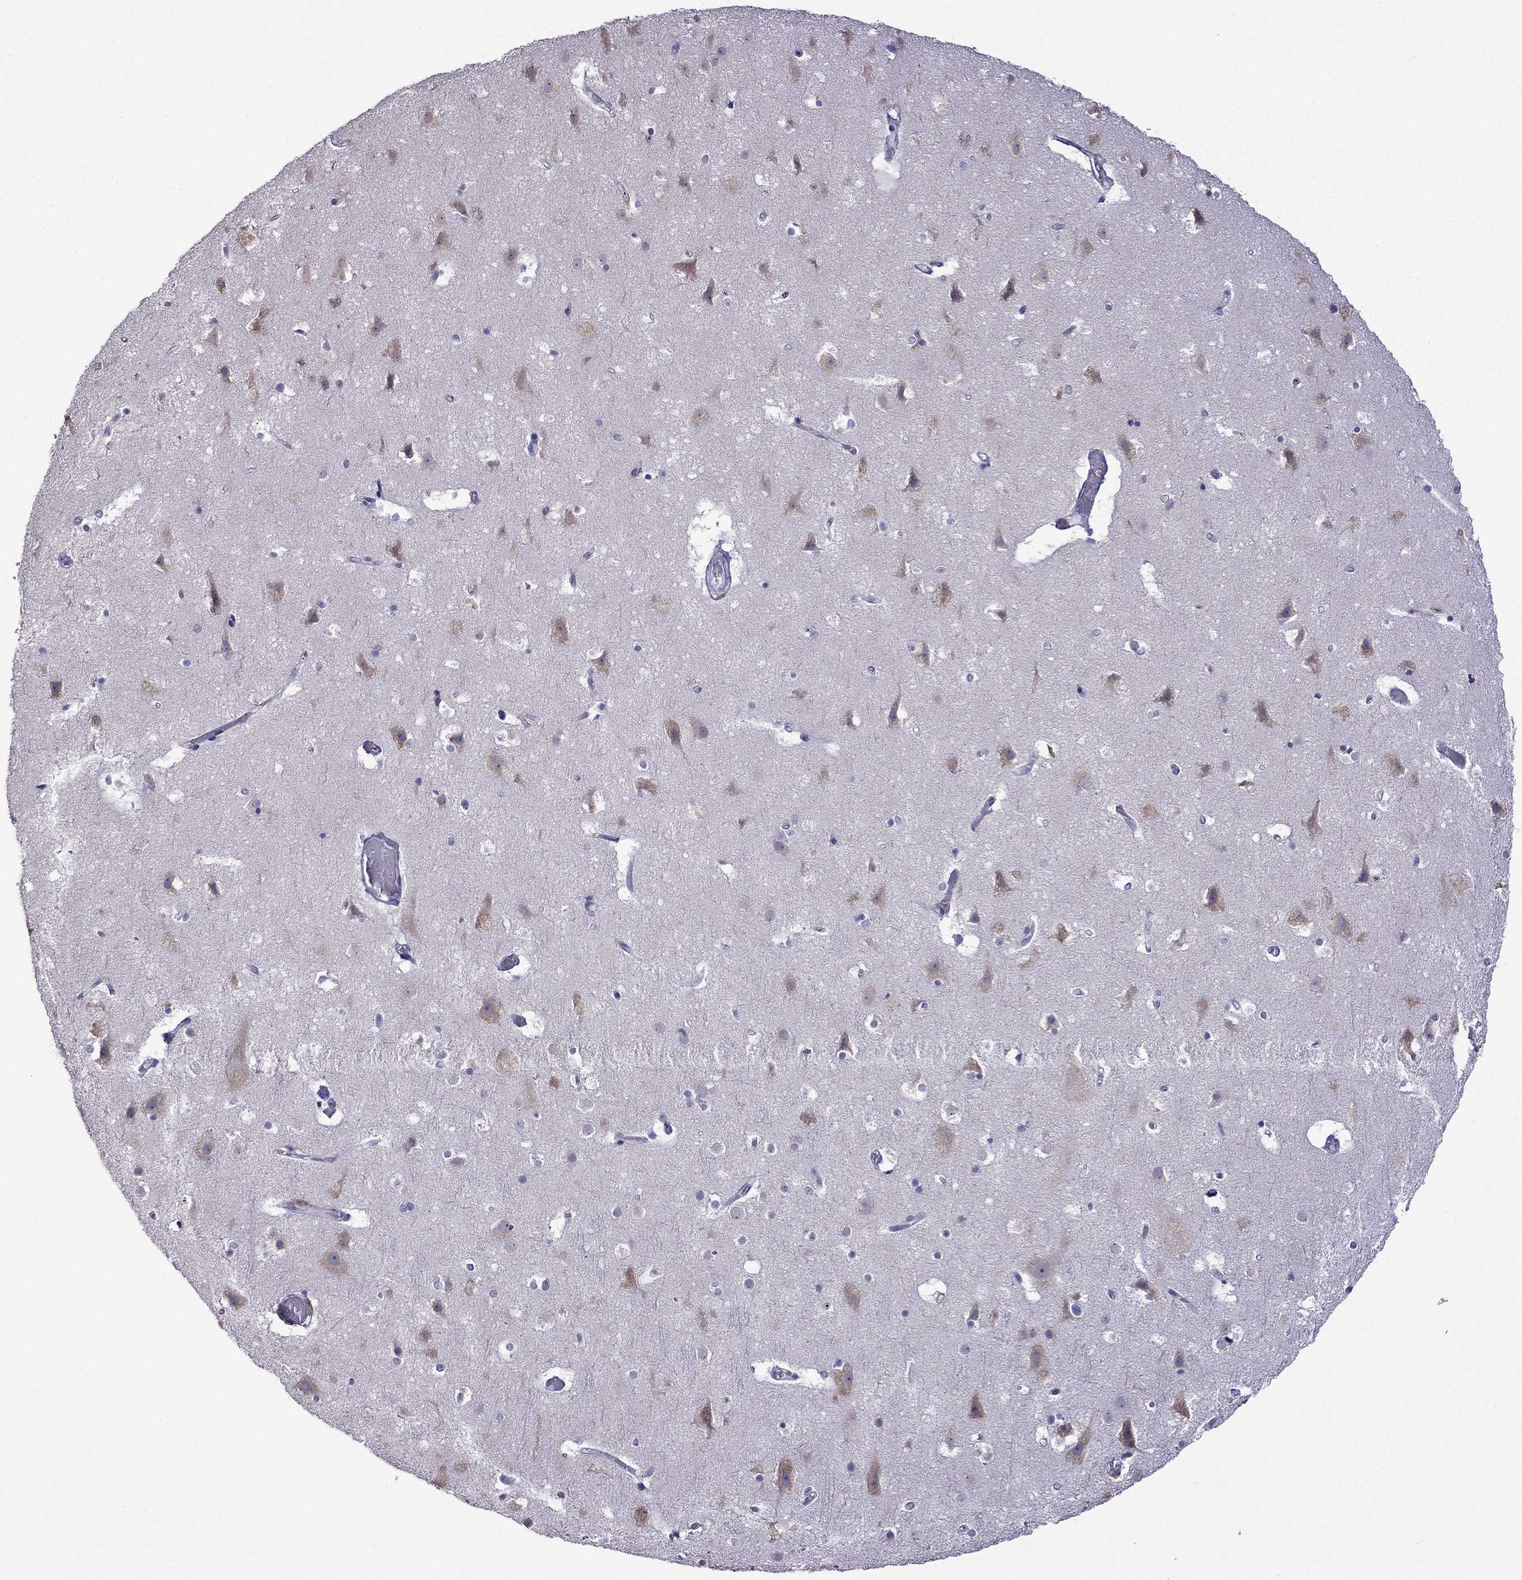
{"staining": {"intensity": "negative", "quantity": "none", "location": "none"}, "tissue": "cerebral cortex", "cell_type": "Endothelial cells", "image_type": "normal", "snomed": [{"axis": "morphology", "description": "Normal tissue, NOS"}, {"axis": "topography", "description": "Cerebral cortex"}], "caption": "Immunohistochemical staining of benign cerebral cortex shows no significant expression in endothelial cells.", "gene": "CDHR4", "patient": {"sex": "female", "age": 52}}